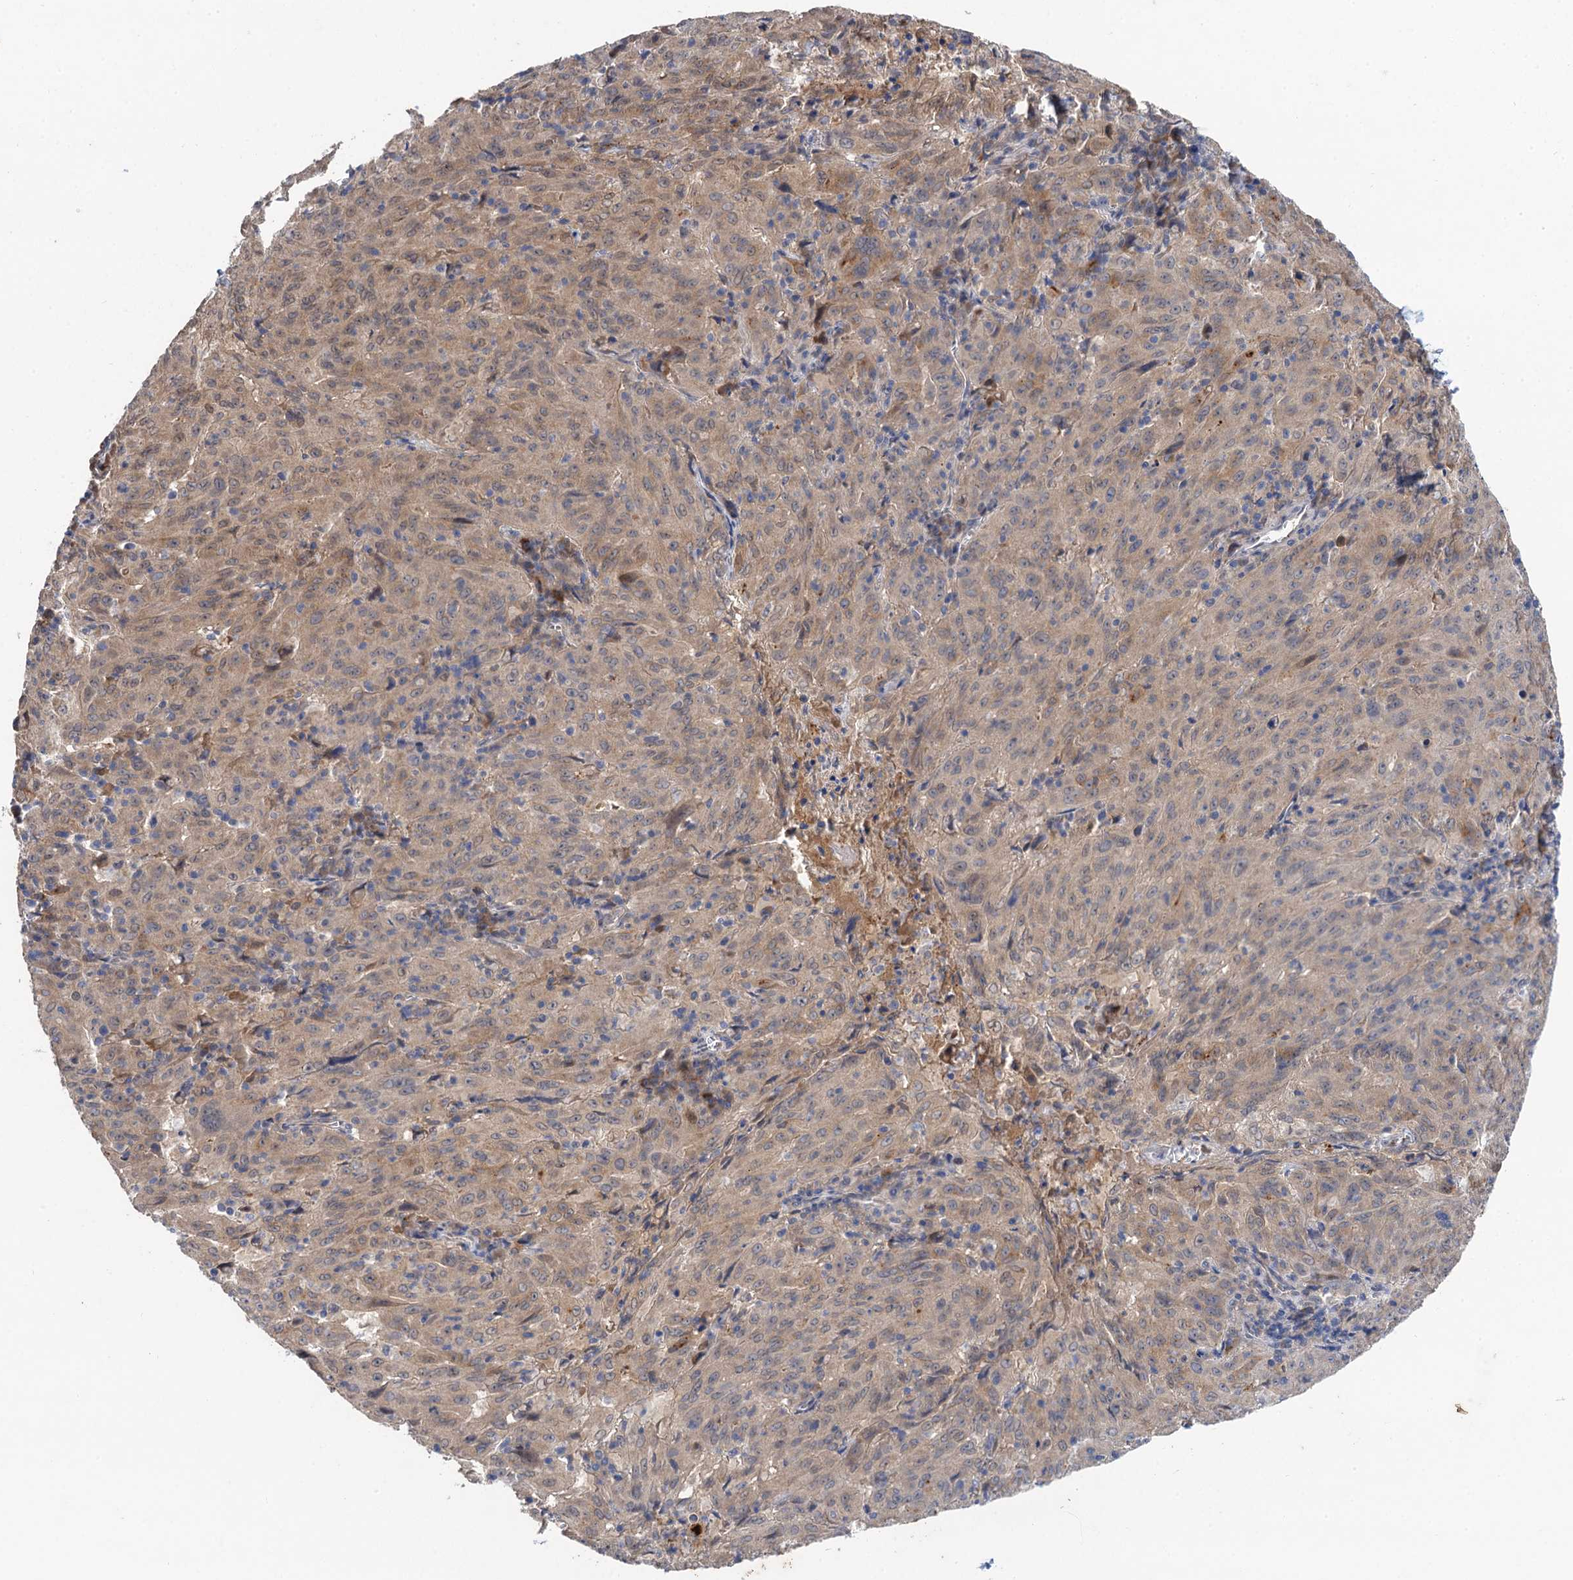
{"staining": {"intensity": "weak", "quantity": ">75%", "location": "cytoplasmic/membranous"}, "tissue": "pancreatic cancer", "cell_type": "Tumor cells", "image_type": "cancer", "snomed": [{"axis": "morphology", "description": "Adenocarcinoma, NOS"}, {"axis": "topography", "description": "Pancreas"}], "caption": "IHC of human pancreatic cancer demonstrates low levels of weak cytoplasmic/membranous expression in approximately >75% of tumor cells.", "gene": "TMEM39B", "patient": {"sex": "male", "age": 63}}